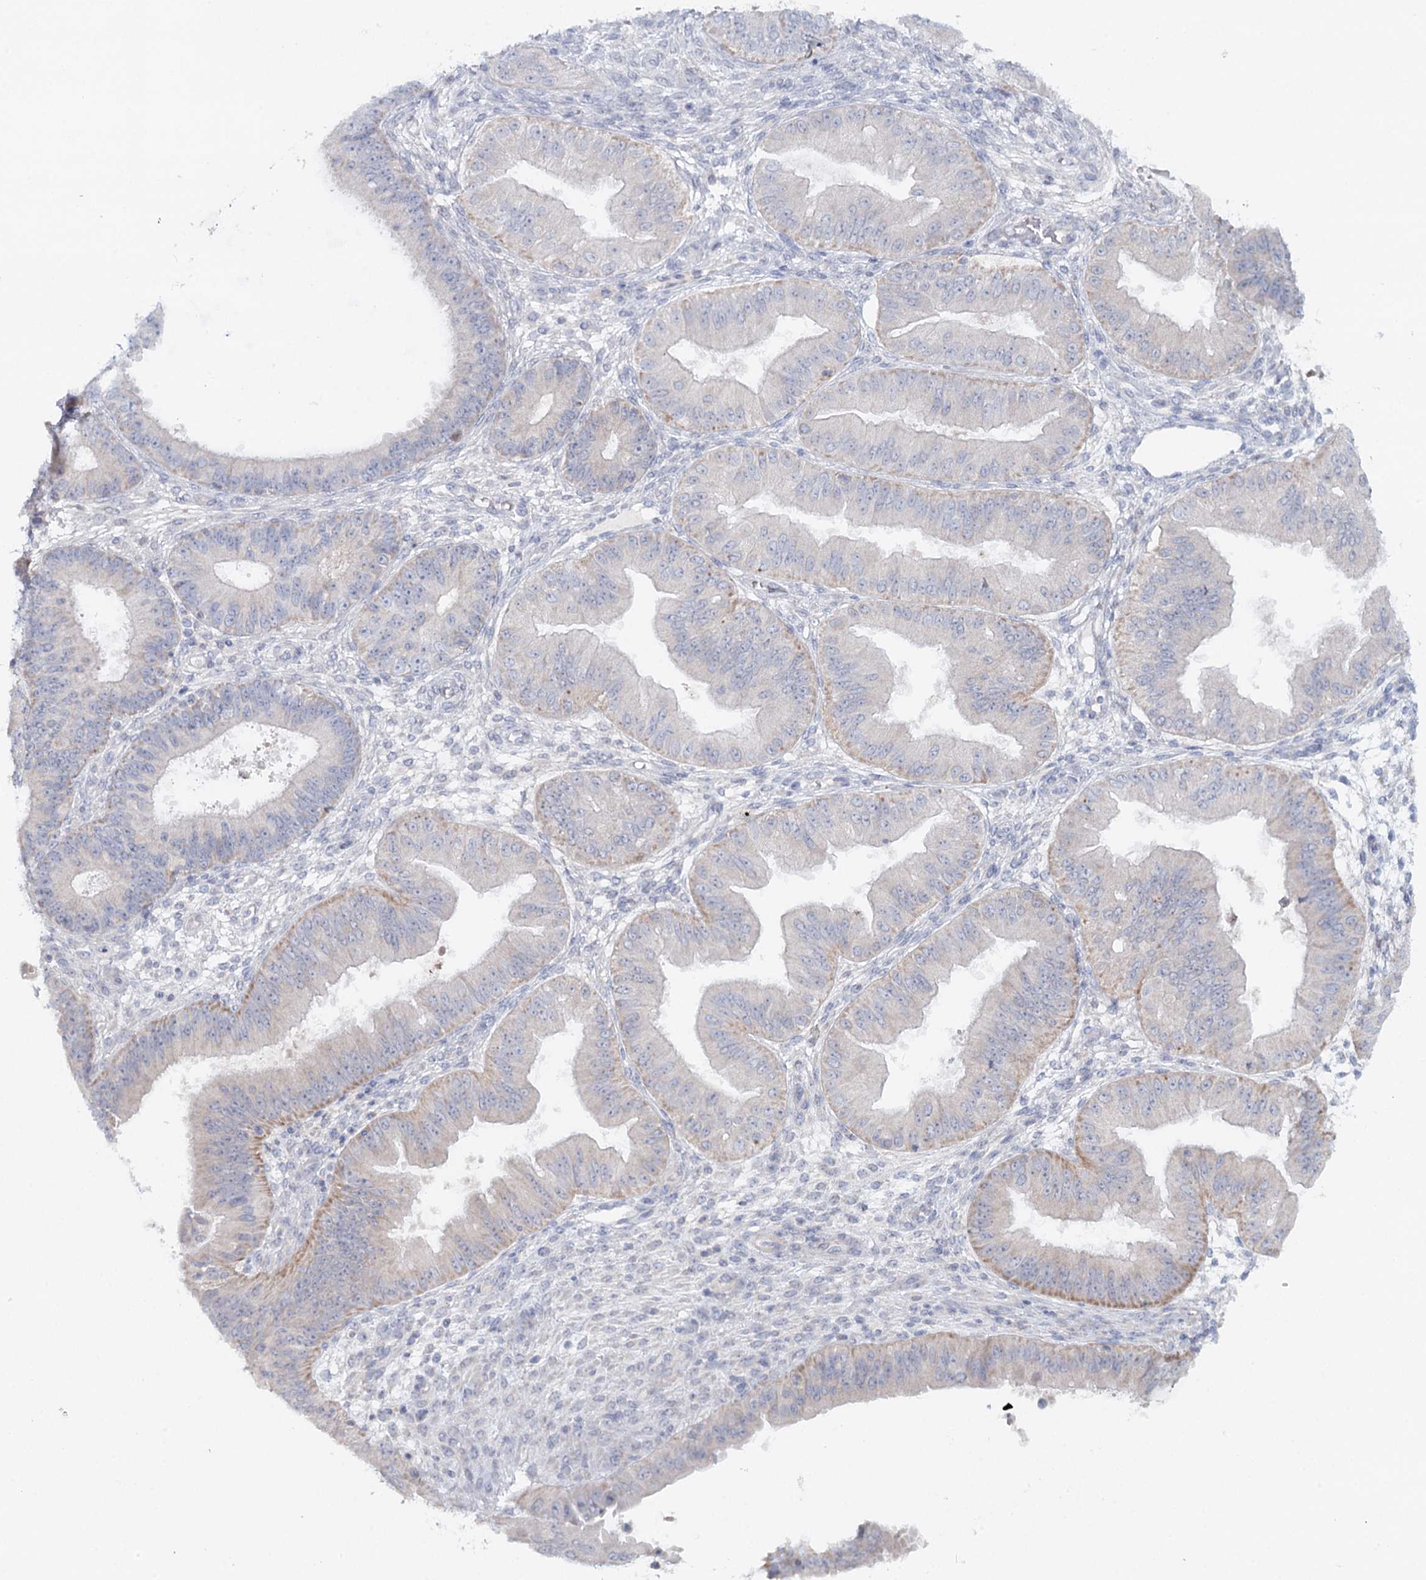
{"staining": {"intensity": "weak", "quantity": "<25%", "location": "cytoplasmic/membranous"}, "tissue": "ovarian cancer", "cell_type": "Tumor cells", "image_type": "cancer", "snomed": [{"axis": "morphology", "description": "Carcinoma, endometroid"}, {"axis": "topography", "description": "Appendix"}, {"axis": "topography", "description": "Ovary"}], "caption": "Immunohistochemical staining of endometroid carcinoma (ovarian) shows no significant positivity in tumor cells.", "gene": "PSAPL1", "patient": {"sex": "female", "age": 42}}